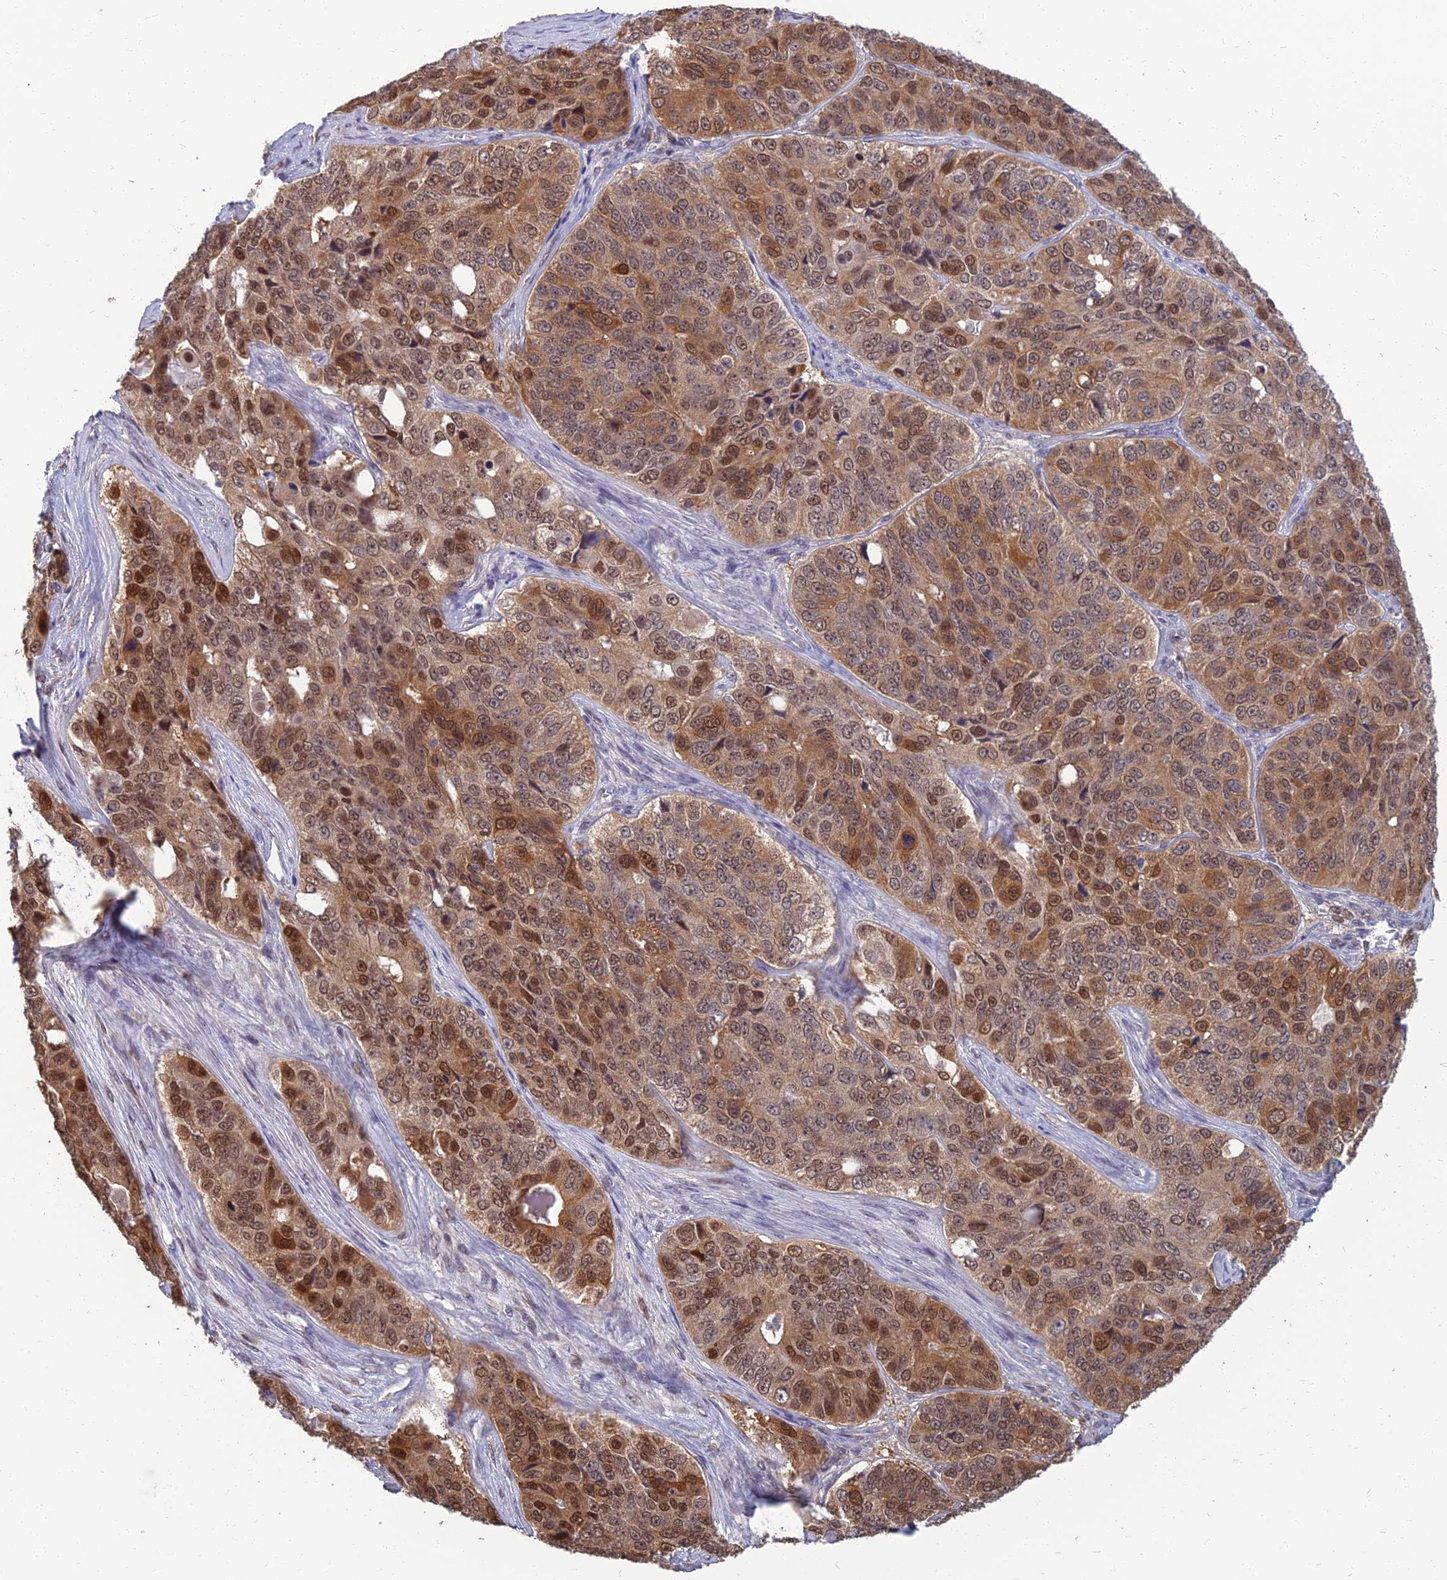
{"staining": {"intensity": "moderate", "quantity": ">75%", "location": "cytoplasmic/membranous,nuclear"}, "tissue": "ovarian cancer", "cell_type": "Tumor cells", "image_type": "cancer", "snomed": [{"axis": "morphology", "description": "Carcinoma, endometroid"}, {"axis": "topography", "description": "Ovary"}], "caption": "Immunohistochemical staining of ovarian endometroid carcinoma shows moderate cytoplasmic/membranous and nuclear protein expression in about >75% of tumor cells.", "gene": "NR4A3", "patient": {"sex": "female", "age": 51}}